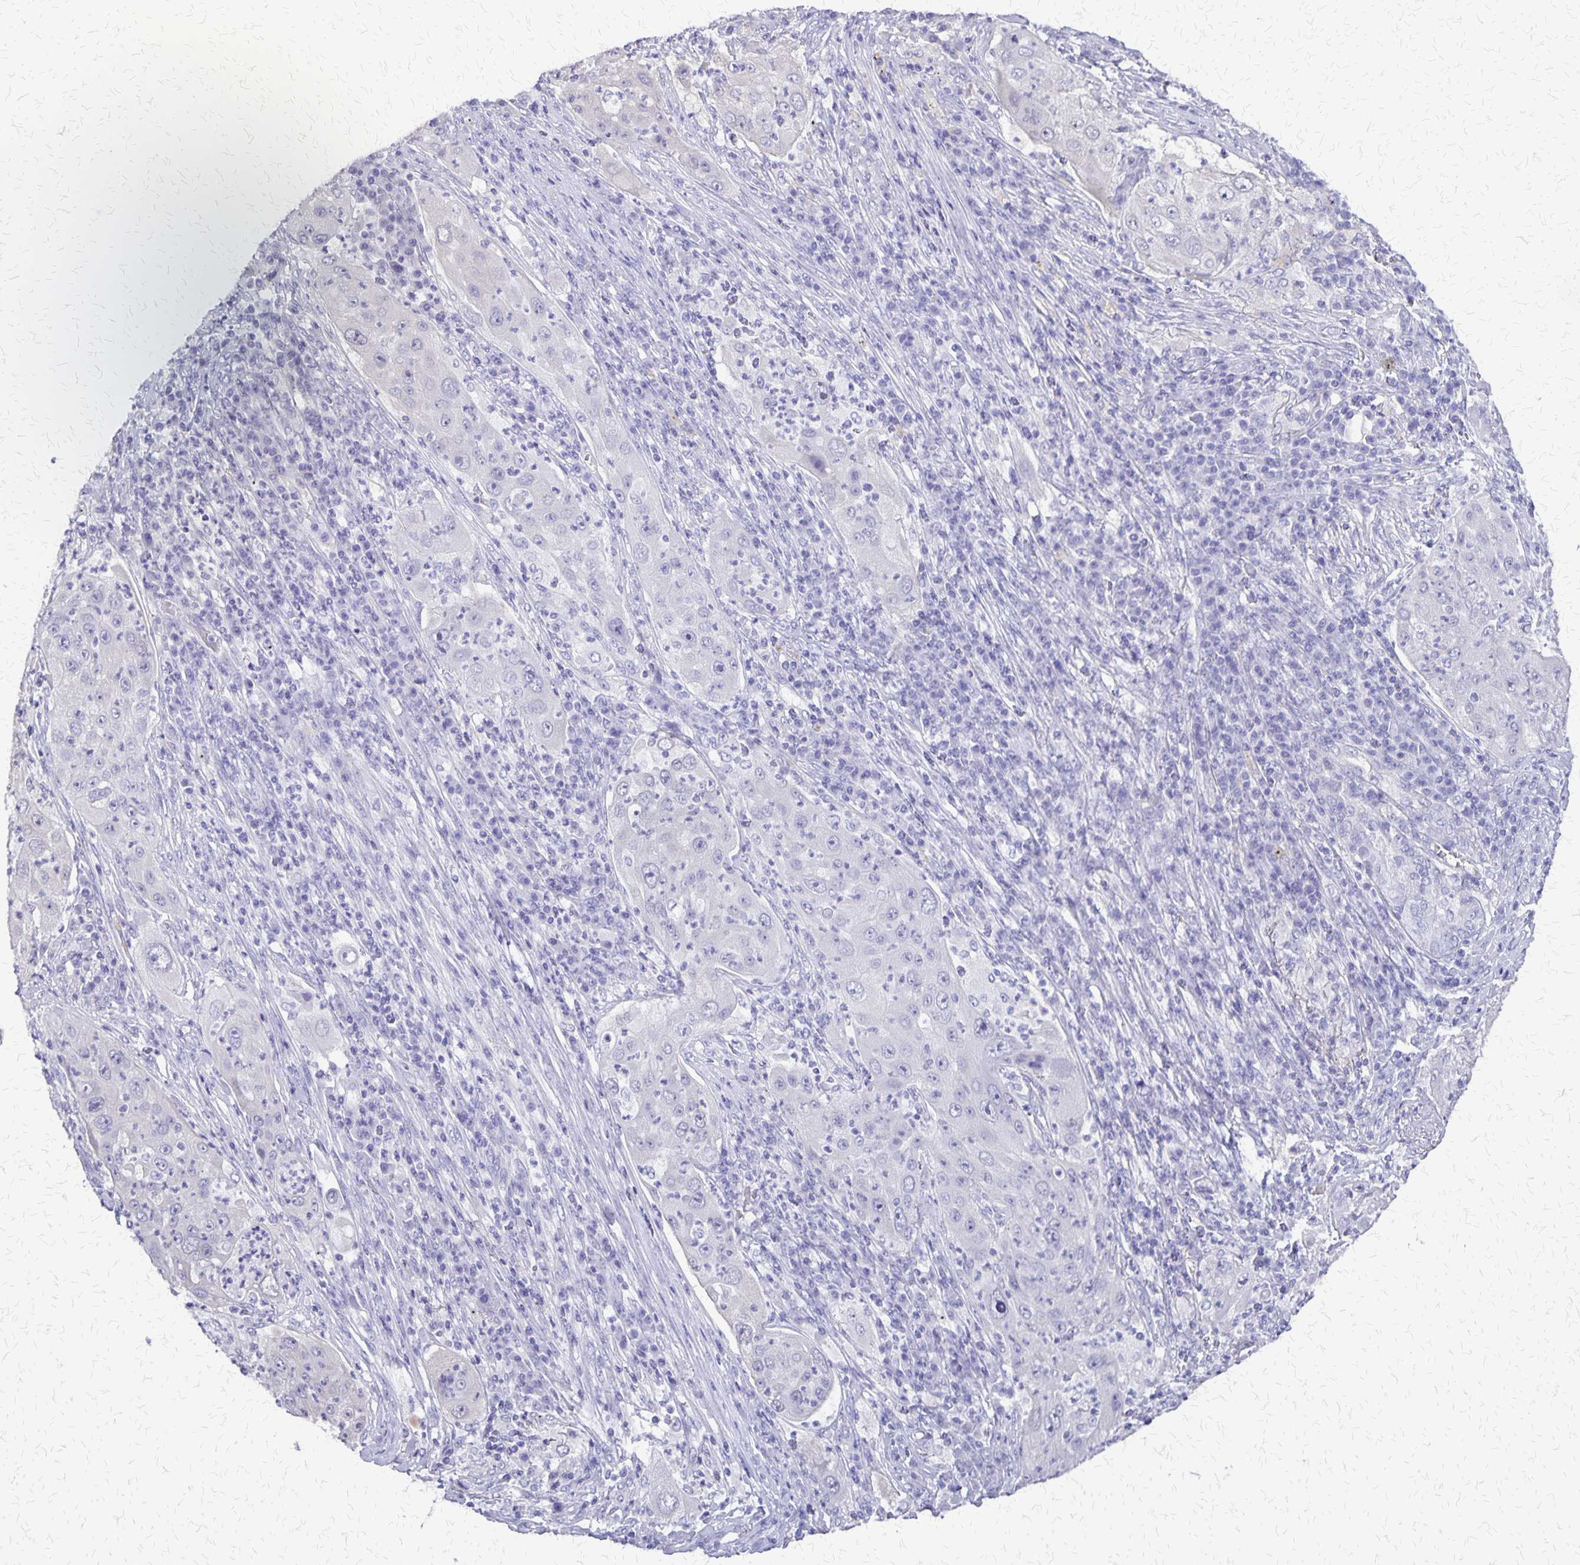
{"staining": {"intensity": "negative", "quantity": "none", "location": "none"}, "tissue": "lung cancer", "cell_type": "Tumor cells", "image_type": "cancer", "snomed": [{"axis": "morphology", "description": "Squamous cell carcinoma, NOS"}, {"axis": "topography", "description": "Lung"}], "caption": "Immunohistochemistry histopathology image of lung squamous cell carcinoma stained for a protein (brown), which displays no staining in tumor cells.", "gene": "SI", "patient": {"sex": "female", "age": 59}}